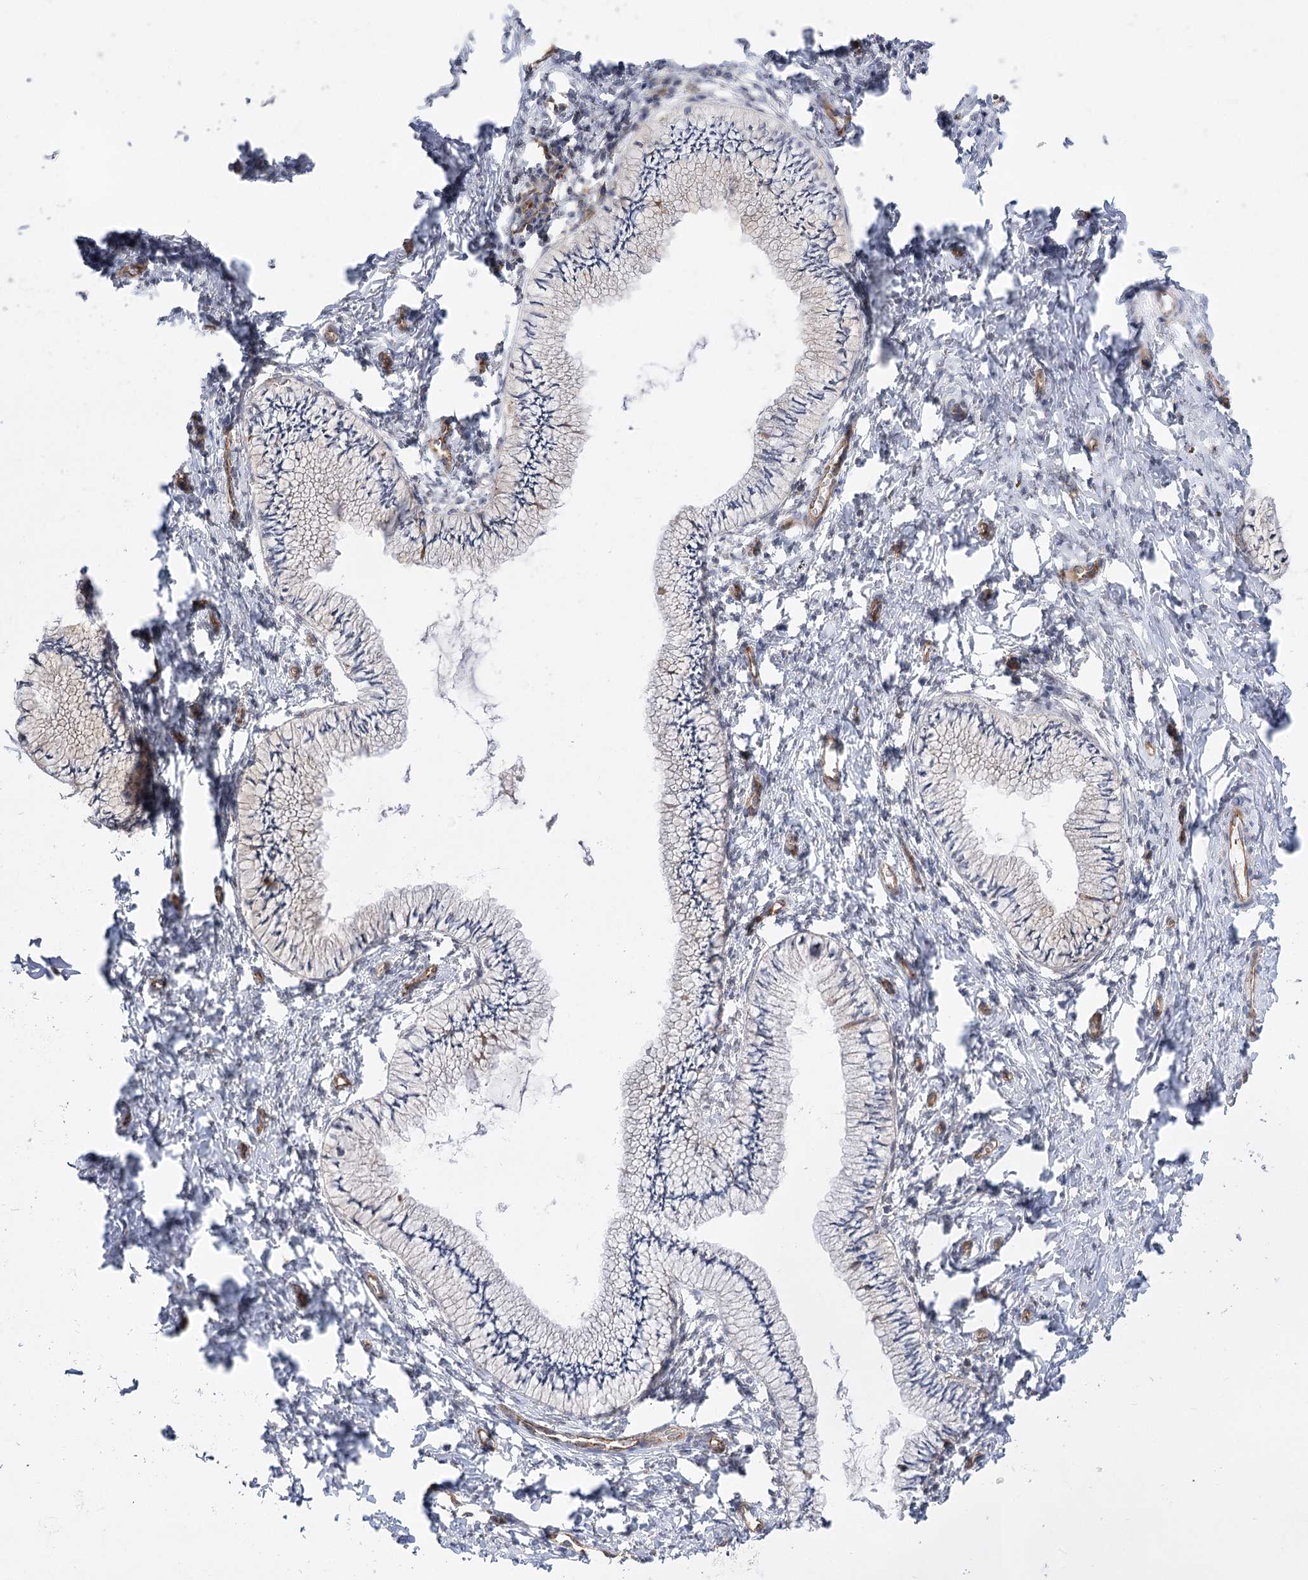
{"staining": {"intensity": "negative", "quantity": "none", "location": "none"}, "tissue": "cervix", "cell_type": "Glandular cells", "image_type": "normal", "snomed": [{"axis": "morphology", "description": "Normal tissue, NOS"}, {"axis": "topography", "description": "Cervix"}], "caption": "Immunohistochemistry (IHC) image of normal cervix: cervix stained with DAB (3,3'-diaminobenzidine) exhibits no significant protein staining in glandular cells. (DAB (3,3'-diaminobenzidine) immunohistochemistry, high magnification).", "gene": "ARHGAP31", "patient": {"sex": "female", "age": 36}}